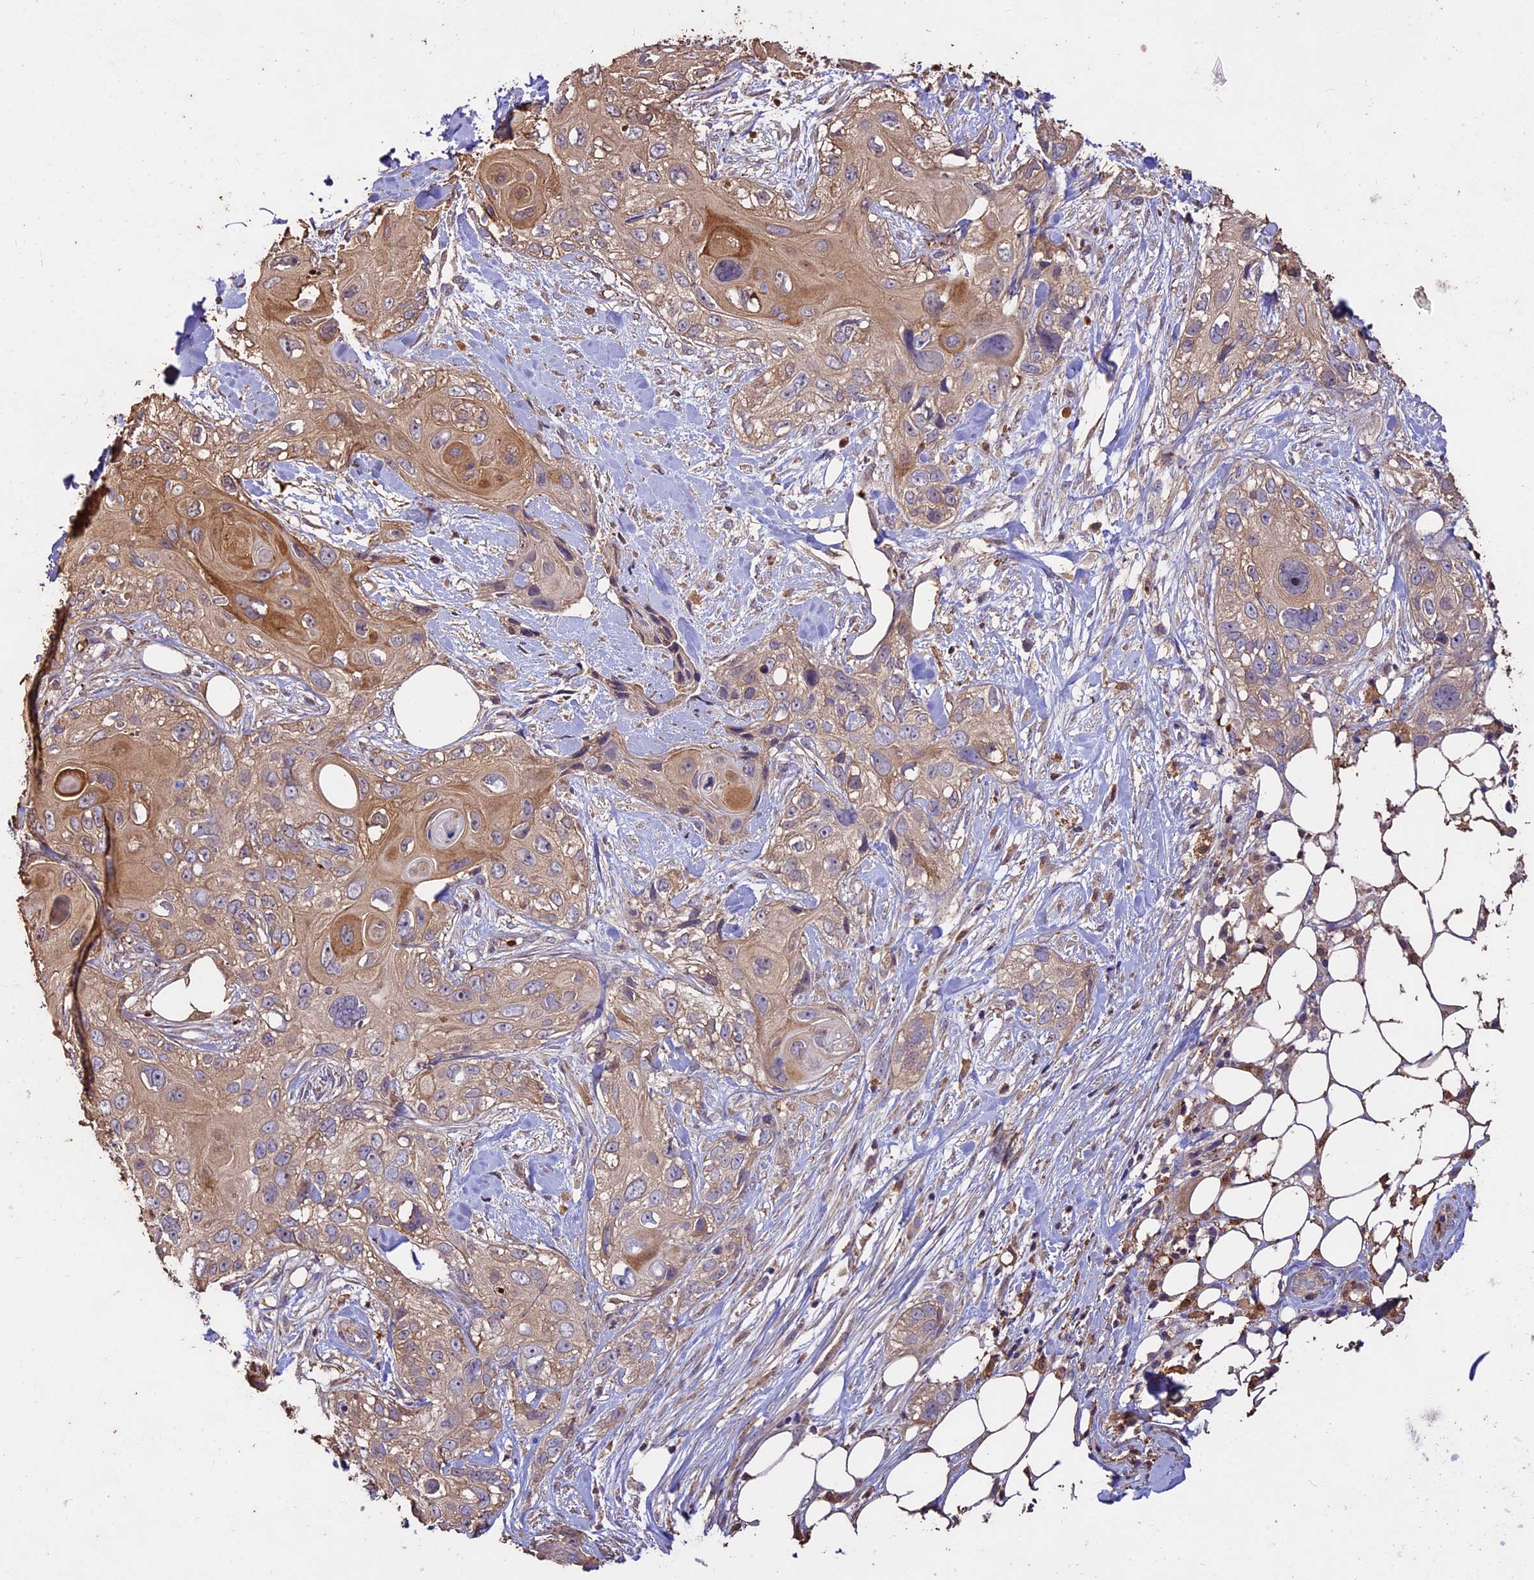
{"staining": {"intensity": "moderate", "quantity": ">75%", "location": "cytoplasmic/membranous"}, "tissue": "skin cancer", "cell_type": "Tumor cells", "image_type": "cancer", "snomed": [{"axis": "morphology", "description": "Normal tissue, NOS"}, {"axis": "morphology", "description": "Squamous cell carcinoma, NOS"}, {"axis": "topography", "description": "Skin"}], "caption": "Immunohistochemical staining of human squamous cell carcinoma (skin) demonstrates moderate cytoplasmic/membranous protein positivity in about >75% of tumor cells.", "gene": "CRLF1", "patient": {"sex": "male", "age": 72}}